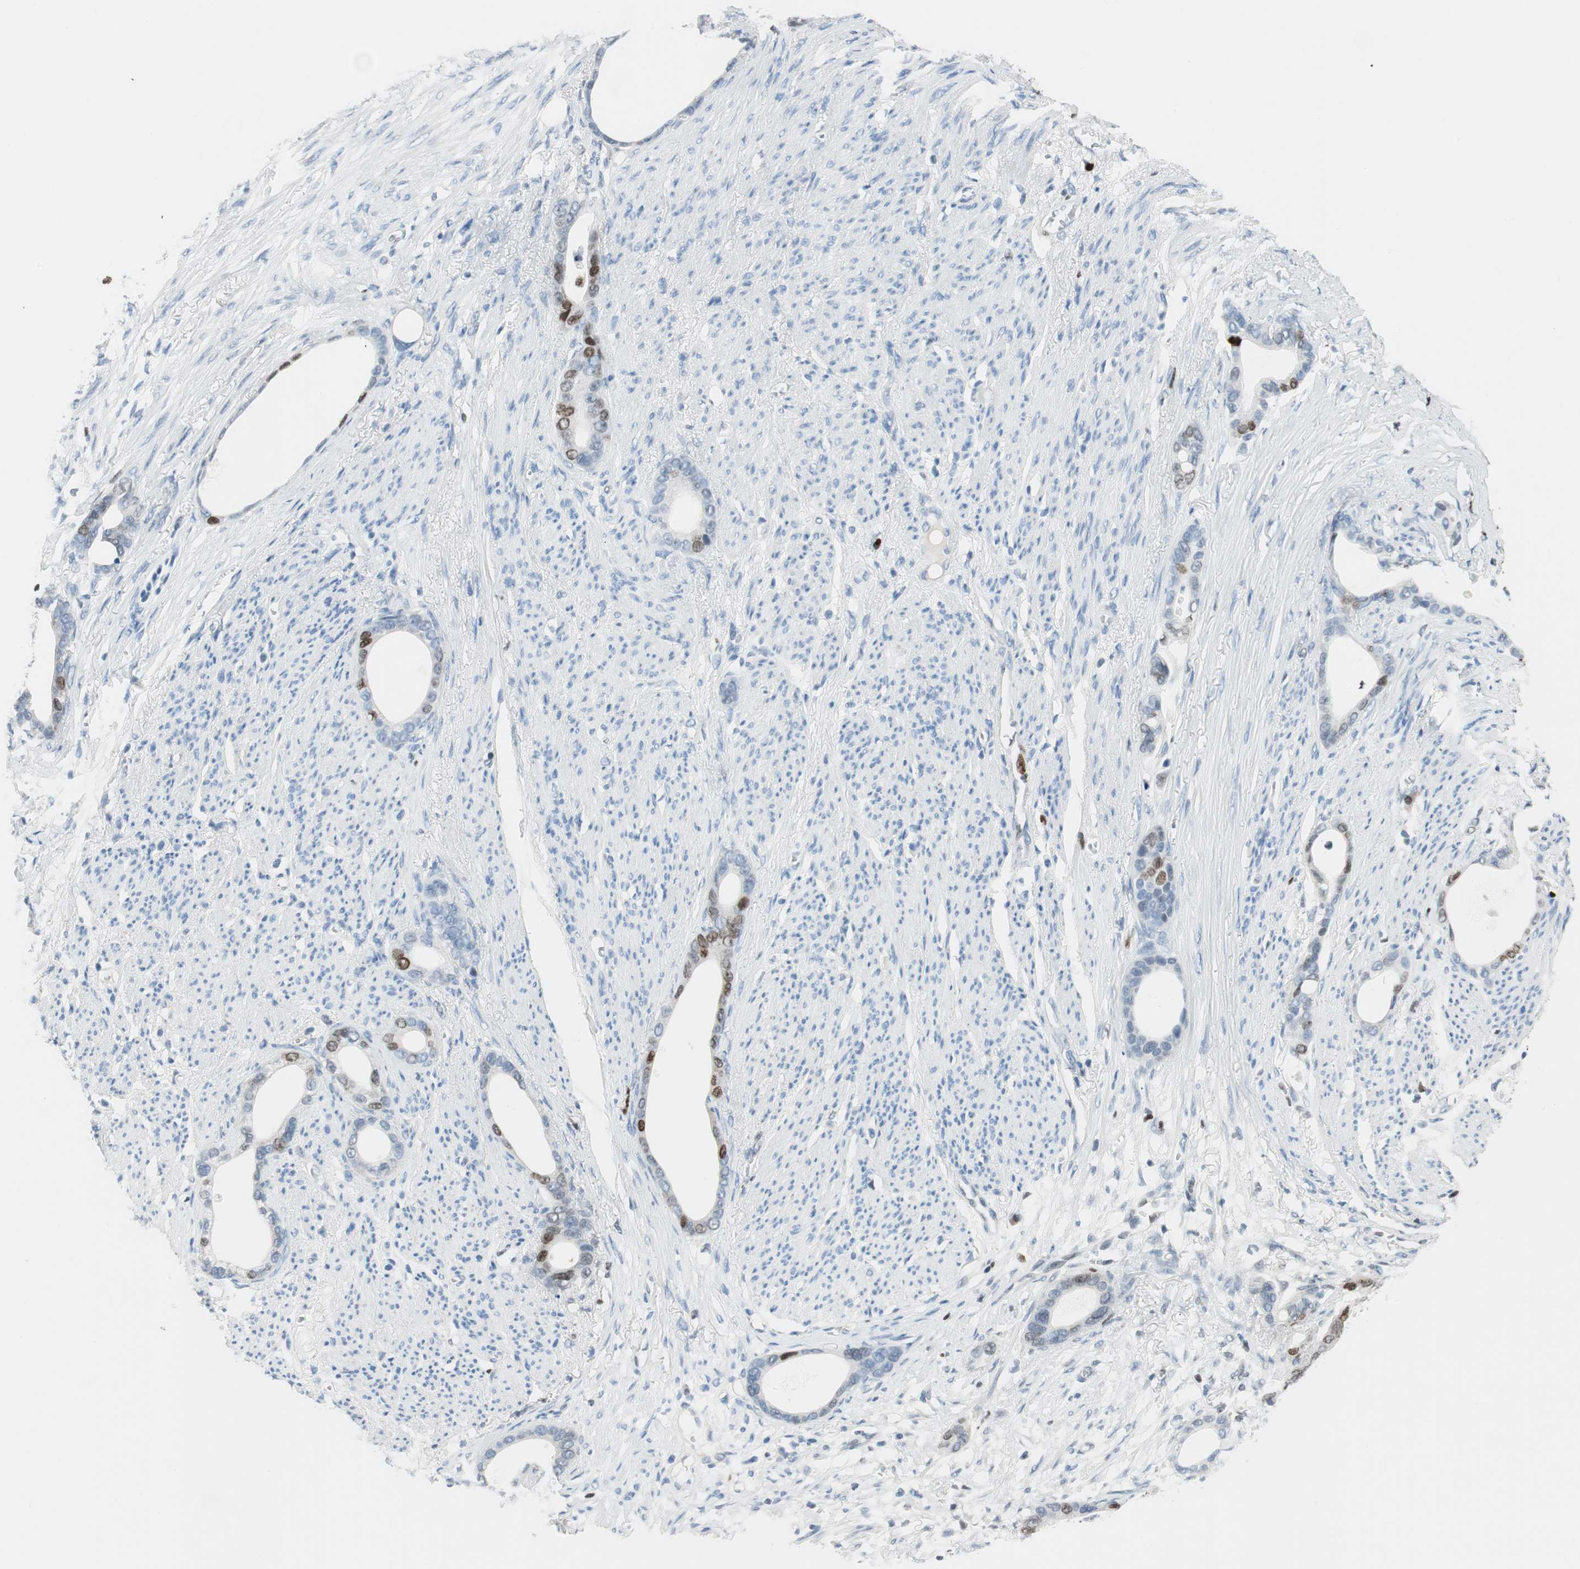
{"staining": {"intensity": "moderate", "quantity": "25%-75%", "location": "nuclear"}, "tissue": "stomach cancer", "cell_type": "Tumor cells", "image_type": "cancer", "snomed": [{"axis": "morphology", "description": "Adenocarcinoma, NOS"}, {"axis": "topography", "description": "Stomach"}], "caption": "Moderate nuclear protein positivity is seen in approximately 25%-75% of tumor cells in stomach cancer (adenocarcinoma).", "gene": "EZH2", "patient": {"sex": "female", "age": 75}}